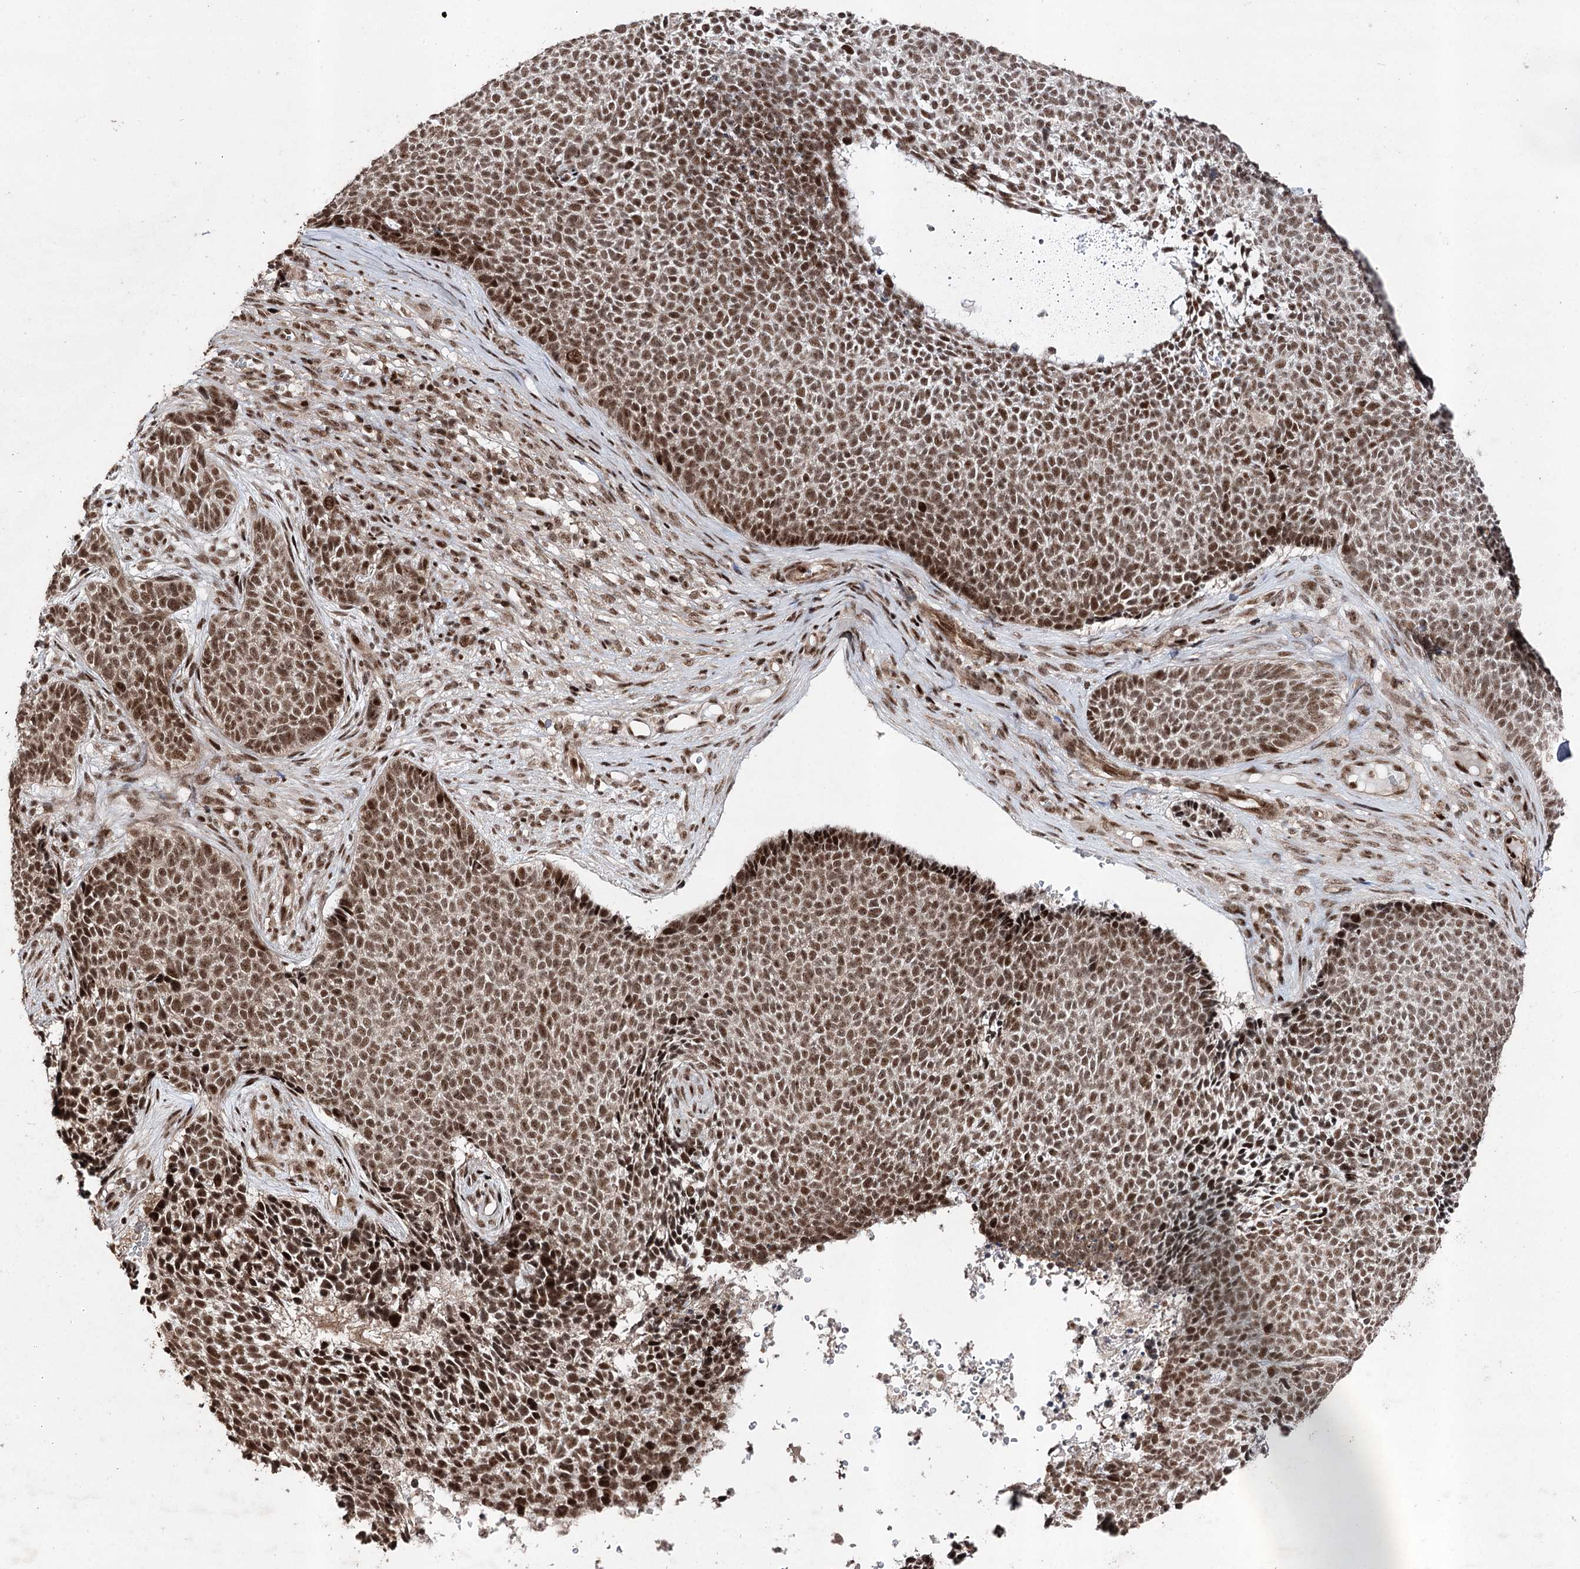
{"staining": {"intensity": "moderate", "quantity": ">75%", "location": "nuclear"}, "tissue": "skin cancer", "cell_type": "Tumor cells", "image_type": "cancer", "snomed": [{"axis": "morphology", "description": "Basal cell carcinoma"}, {"axis": "topography", "description": "Skin"}], "caption": "Immunohistochemical staining of skin cancer reveals medium levels of moderate nuclear expression in approximately >75% of tumor cells.", "gene": "PDCD4", "patient": {"sex": "female", "age": 84}}